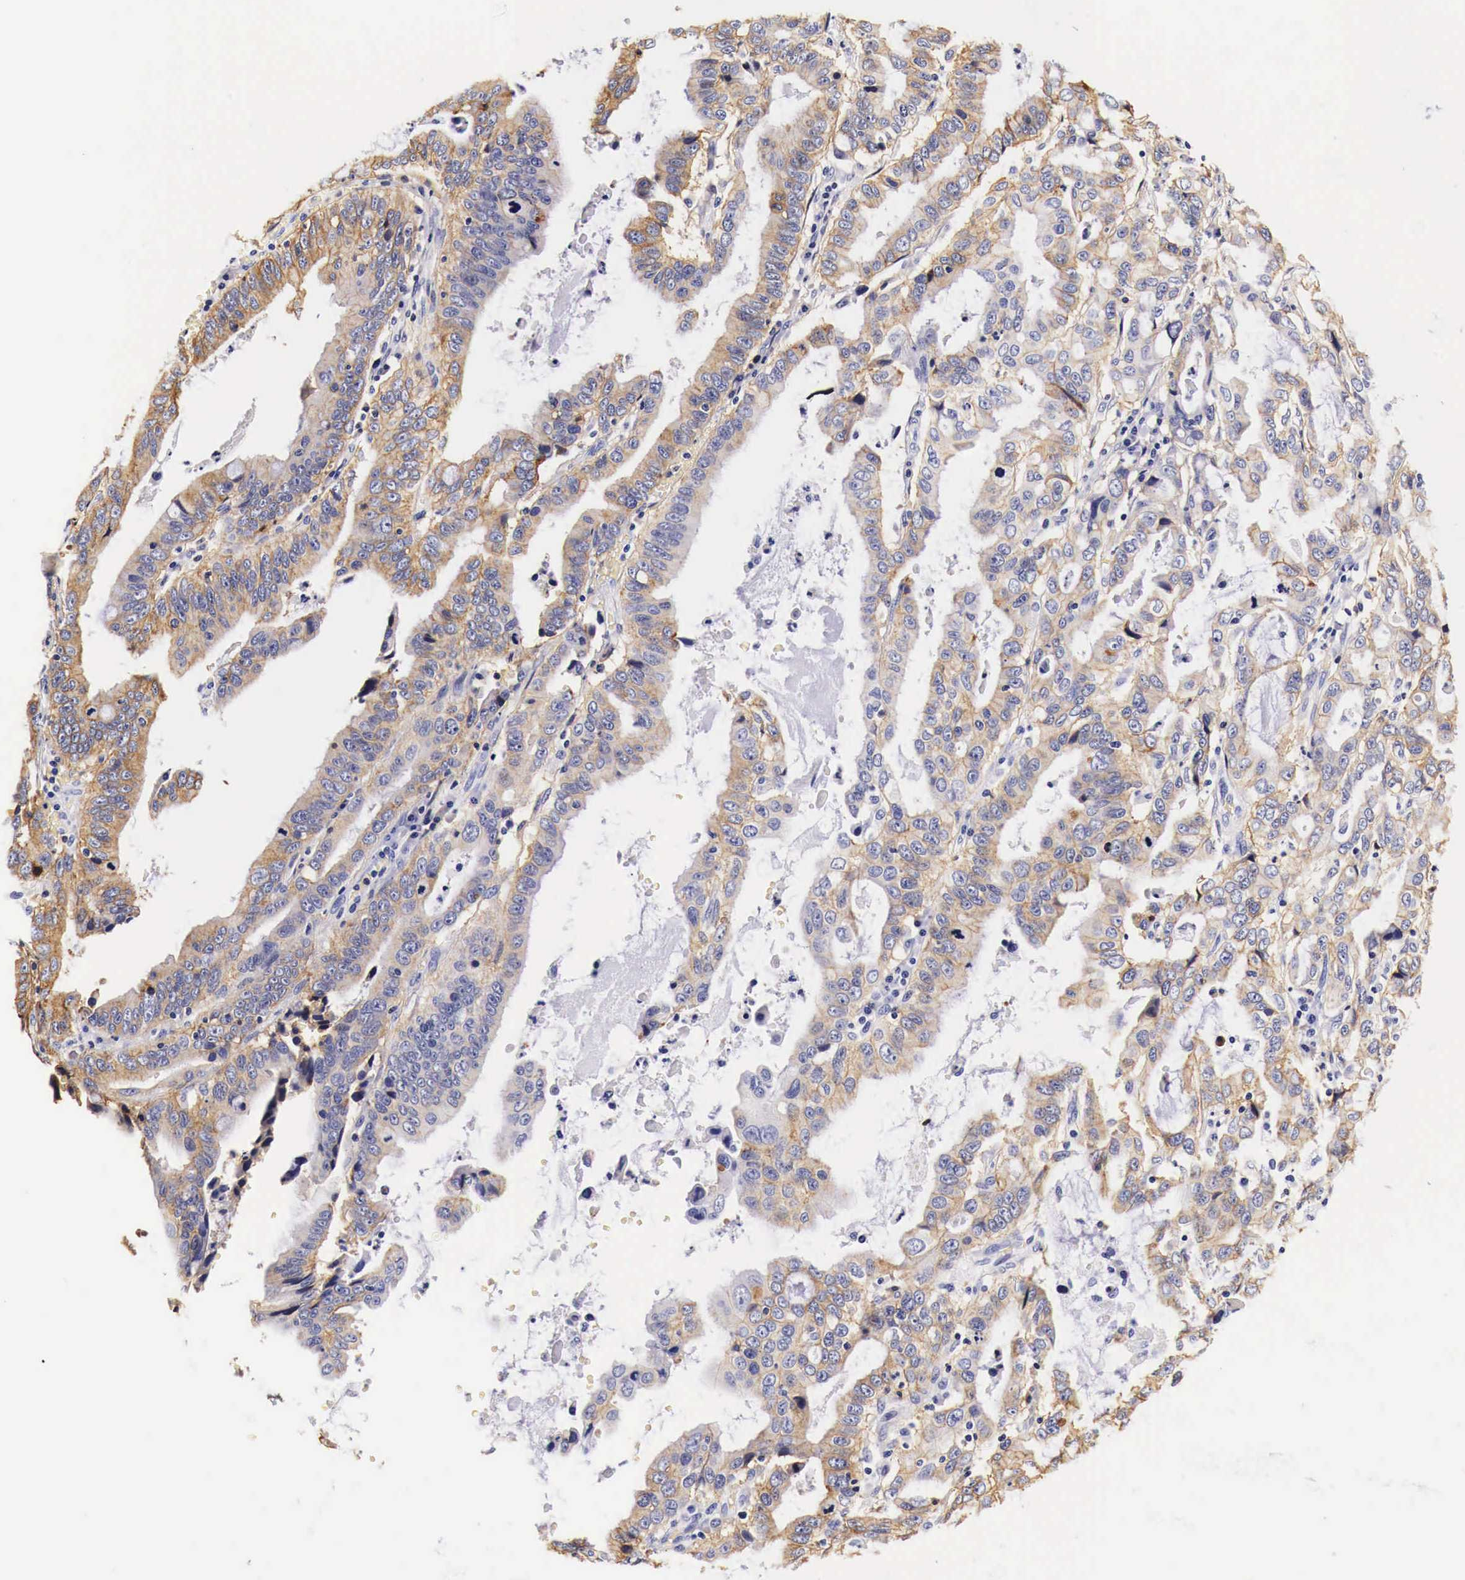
{"staining": {"intensity": "weak", "quantity": "25%-75%", "location": "cytoplasmic/membranous"}, "tissue": "stomach cancer", "cell_type": "Tumor cells", "image_type": "cancer", "snomed": [{"axis": "morphology", "description": "Adenocarcinoma, NOS"}, {"axis": "topography", "description": "Stomach, upper"}], "caption": "Stomach adenocarcinoma stained for a protein displays weak cytoplasmic/membranous positivity in tumor cells. (Stains: DAB in brown, nuclei in blue, Microscopy: brightfield microscopy at high magnification).", "gene": "EGFR", "patient": {"sex": "male", "age": 63}}